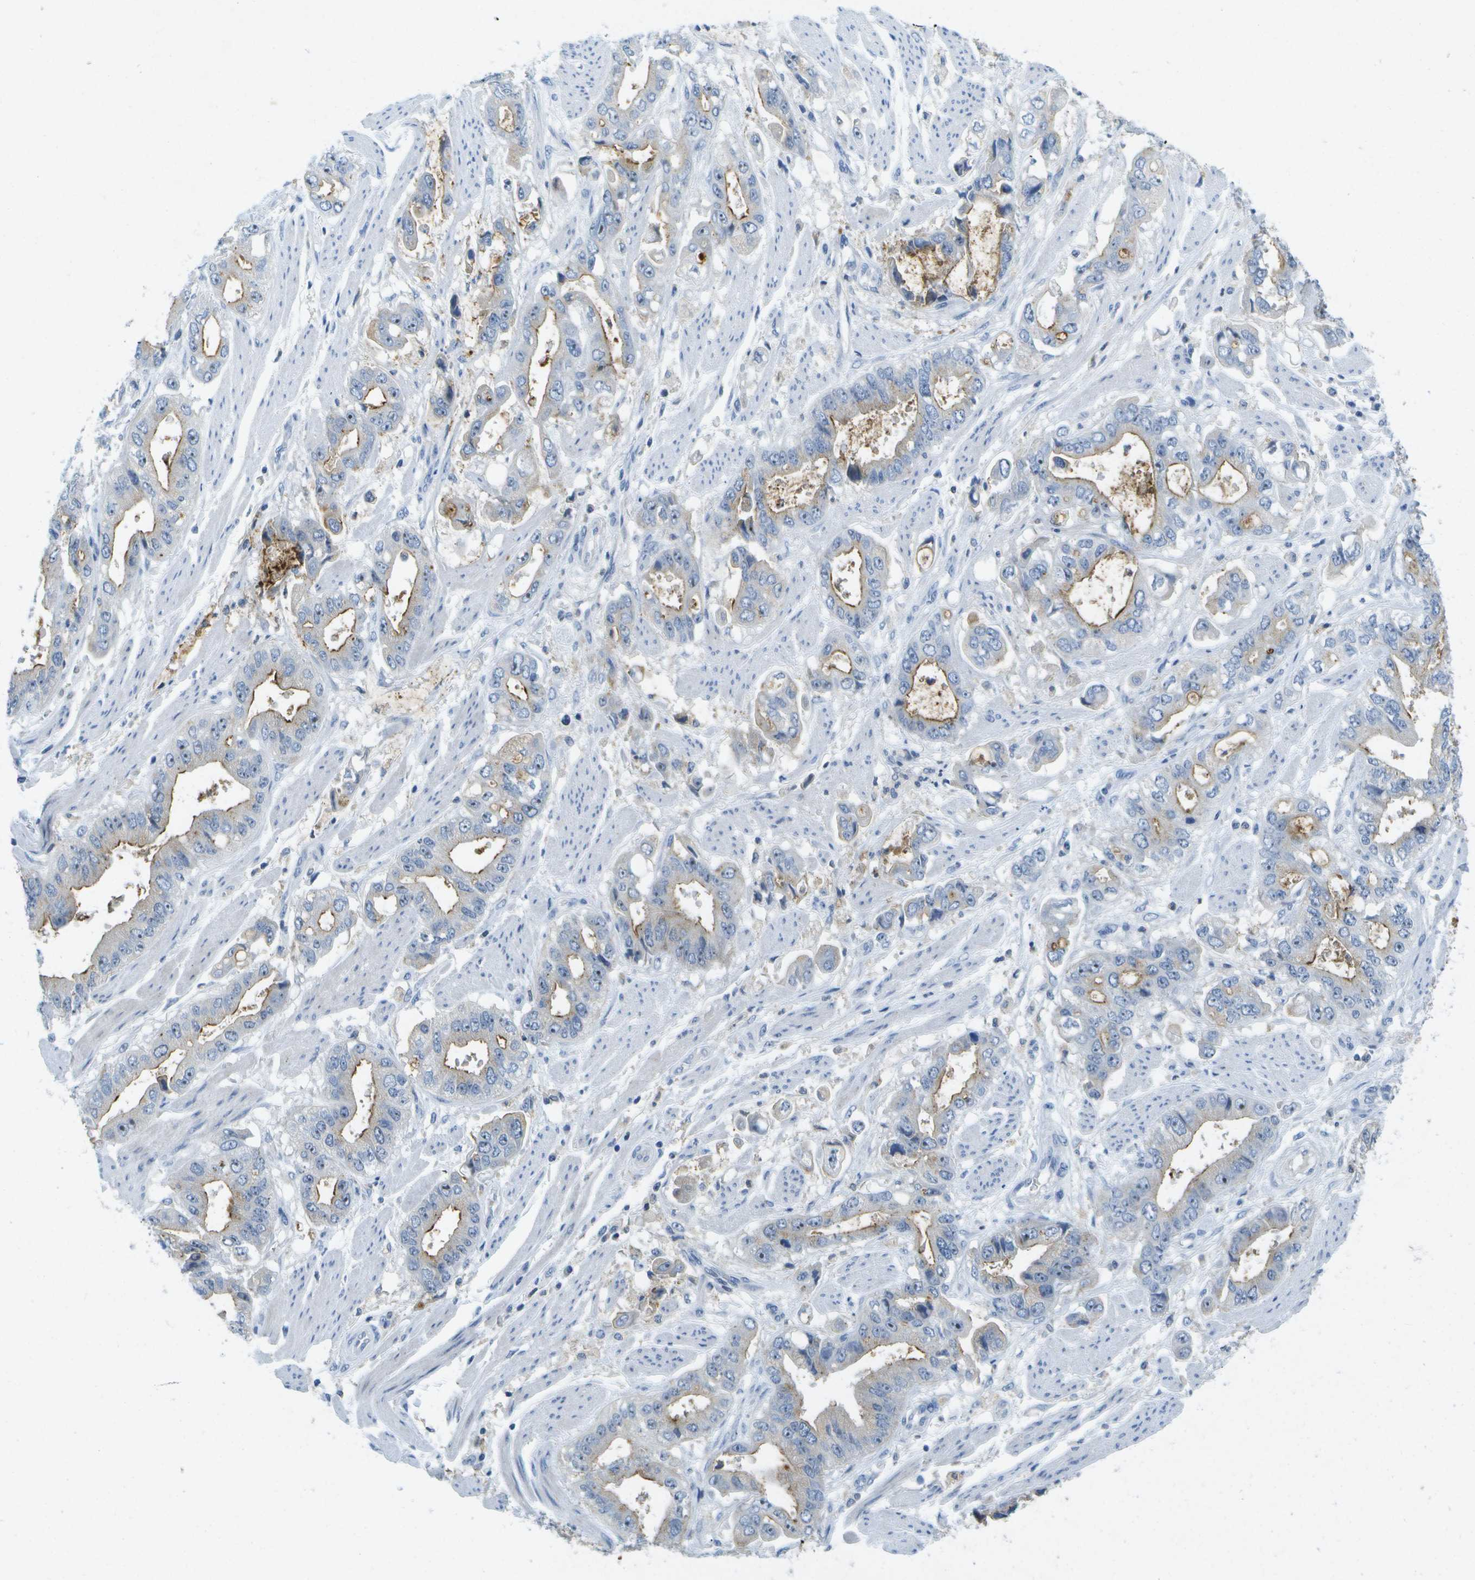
{"staining": {"intensity": "moderate", "quantity": "<25%", "location": "cytoplasmic/membranous"}, "tissue": "stomach cancer", "cell_type": "Tumor cells", "image_type": "cancer", "snomed": [{"axis": "morphology", "description": "Normal tissue, NOS"}, {"axis": "morphology", "description": "Adenocarcinoma, NOS"}, {"axis": "topography", "description": "Stomach"}], "caption": "Adenocarcinoma (stomach) stained with DAB IHC displays low levels of moderate cytoplasmic/membranous staining in approximately <25% of tumor cells.", "gene": "LIPG", "patient": {"sex": "male", "age": 62}}